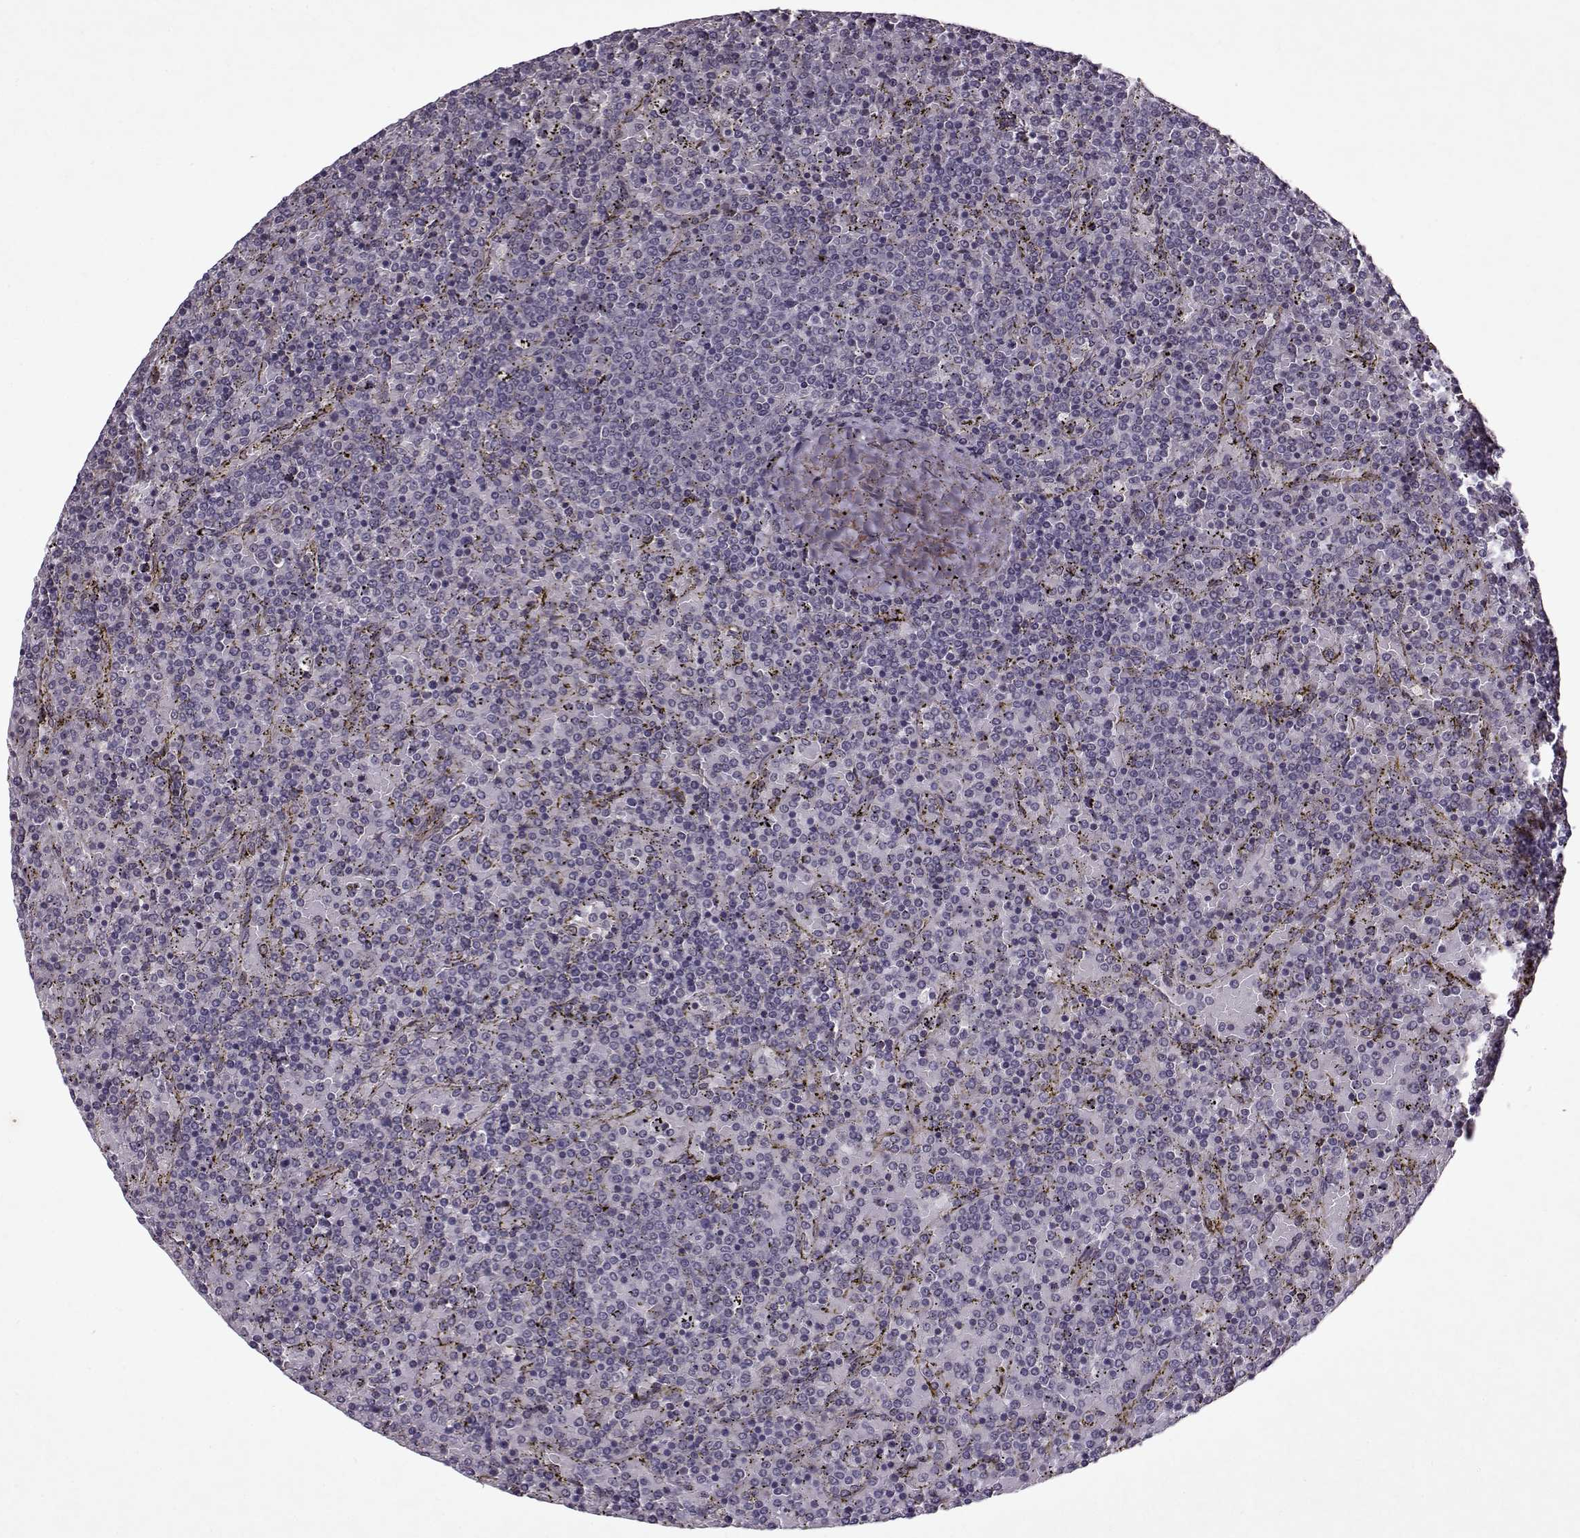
{"staining": {"intensity": "negative", "quantity": "none", "location": "none"}, "tissue": "lymphoma", "cell_type": "Tumor cells", "image_type": "cancer", "snomed": [{"axis": "morphology", "description": "Malignant lymphoma, non-Hodgkin's type, Low grade"}, {"axis": "topography", "description": "Spleen"}], "caption": "High power microscopy histopathology image of an IHC image of lymphoma, revealing no significant staining in tumor cells. Brightfield microscopy of IHC stained with DAB (3,3'-diaminobenzidine) (brown) and hematoxylin (blue), captured at high magnification.", "gene": "KRT9", "patient": {"sex": "female", "age": 77}}